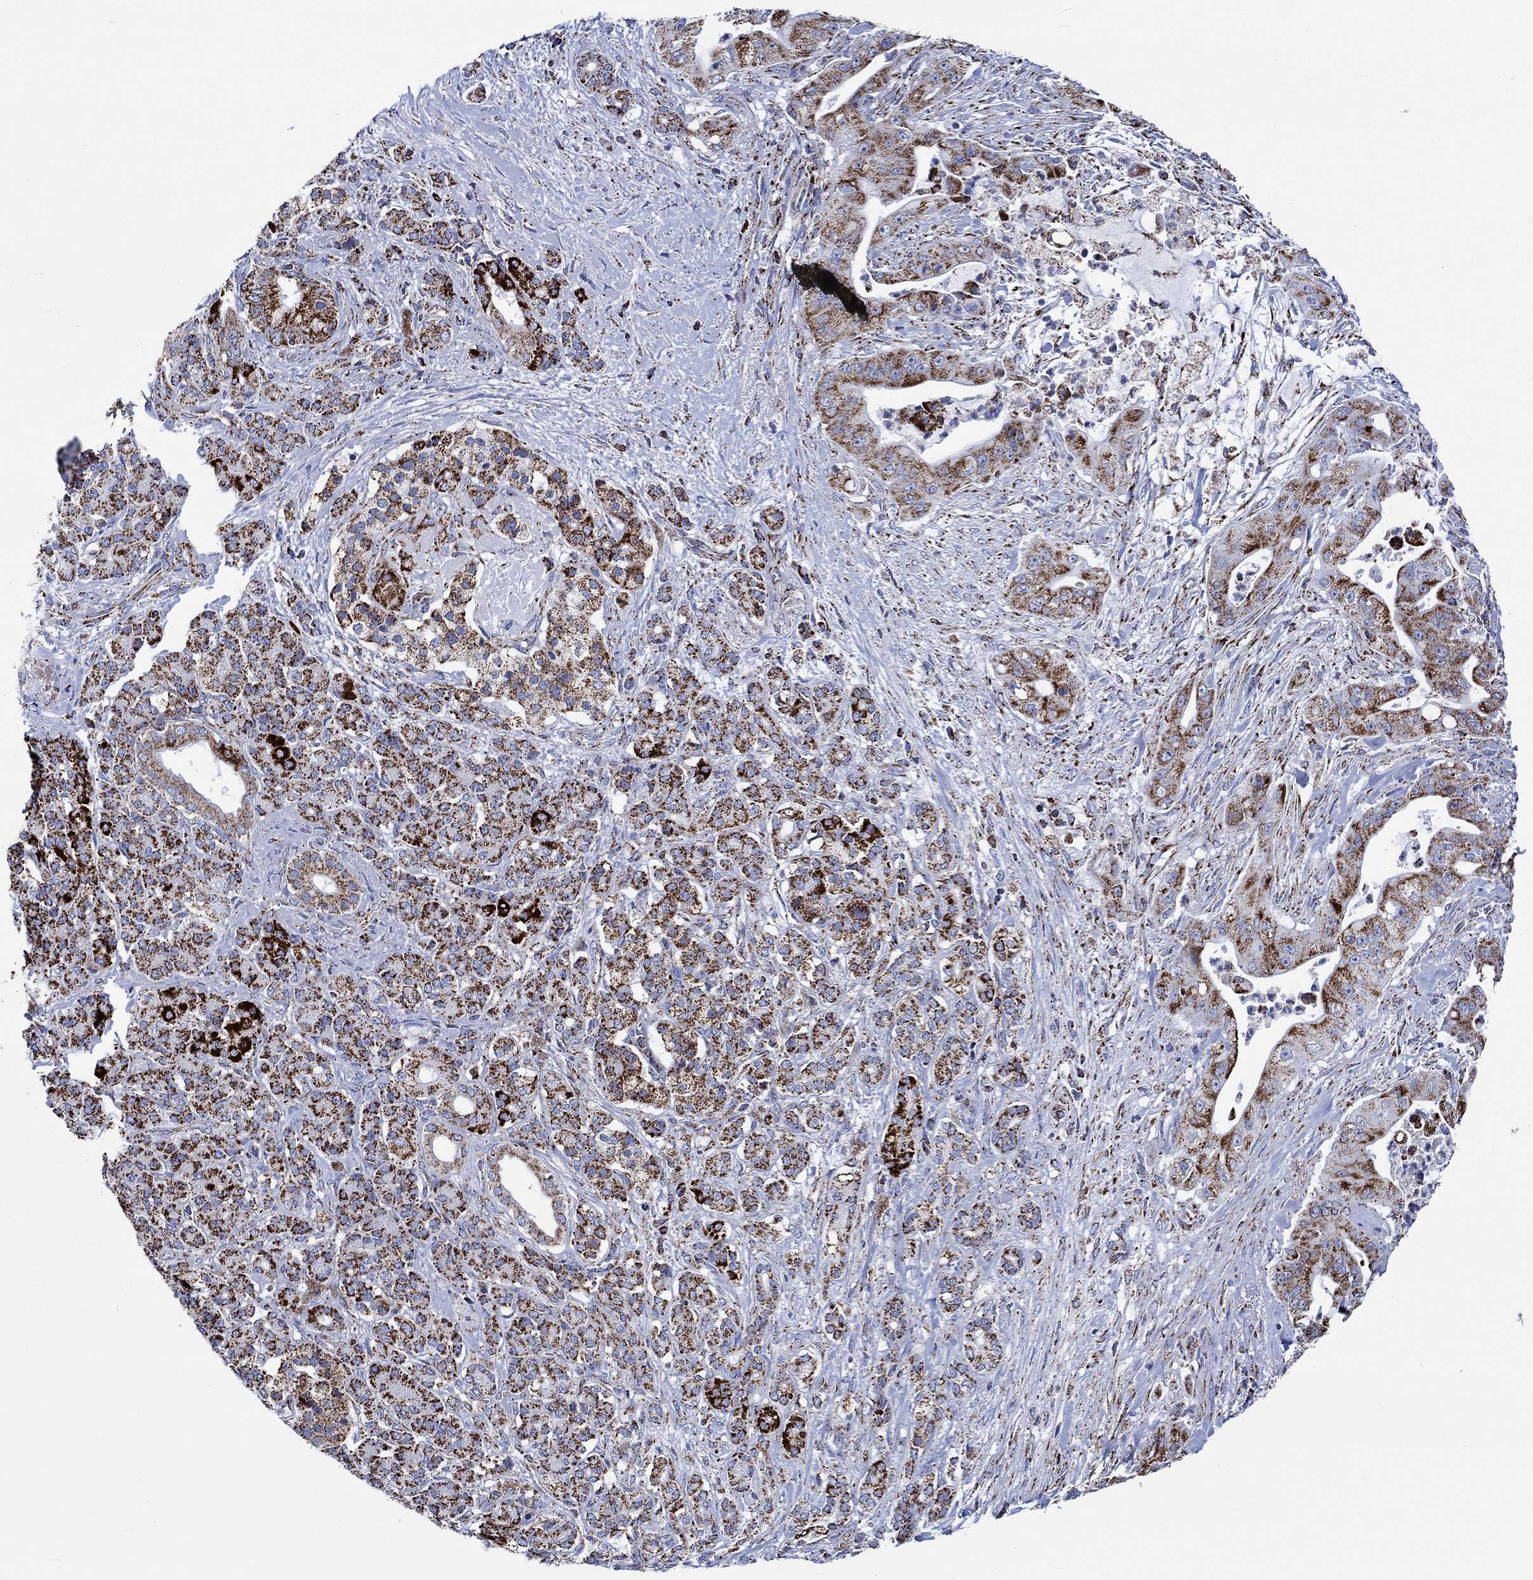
{"staining": {"intensity": "strong", "quantity": ">75%", "location": "cytoplasmic/membranous"}, "tissue": "pancreatic cancer", "cell_type": "Tumor cells", "image_type": "cancer", "snomed": [{"axis": "morphology", "description": "Normal tissue, NOS"}, {"axis": "morphology", "description": "Inflammation, NOS"}, {"axis": "morphology", "description": "Adenocarcinoma, NOS"}, {"axis": "topography", "description": "Pancreas"}], "caption": "A photomicrograph of human pancreatic adenocarcinoma stained for a protein displays strong cytoplasmic/membranous brown staining in tumor cells.", "gene": "RCE1", "patient": {"sex": "male", "age": 57}}